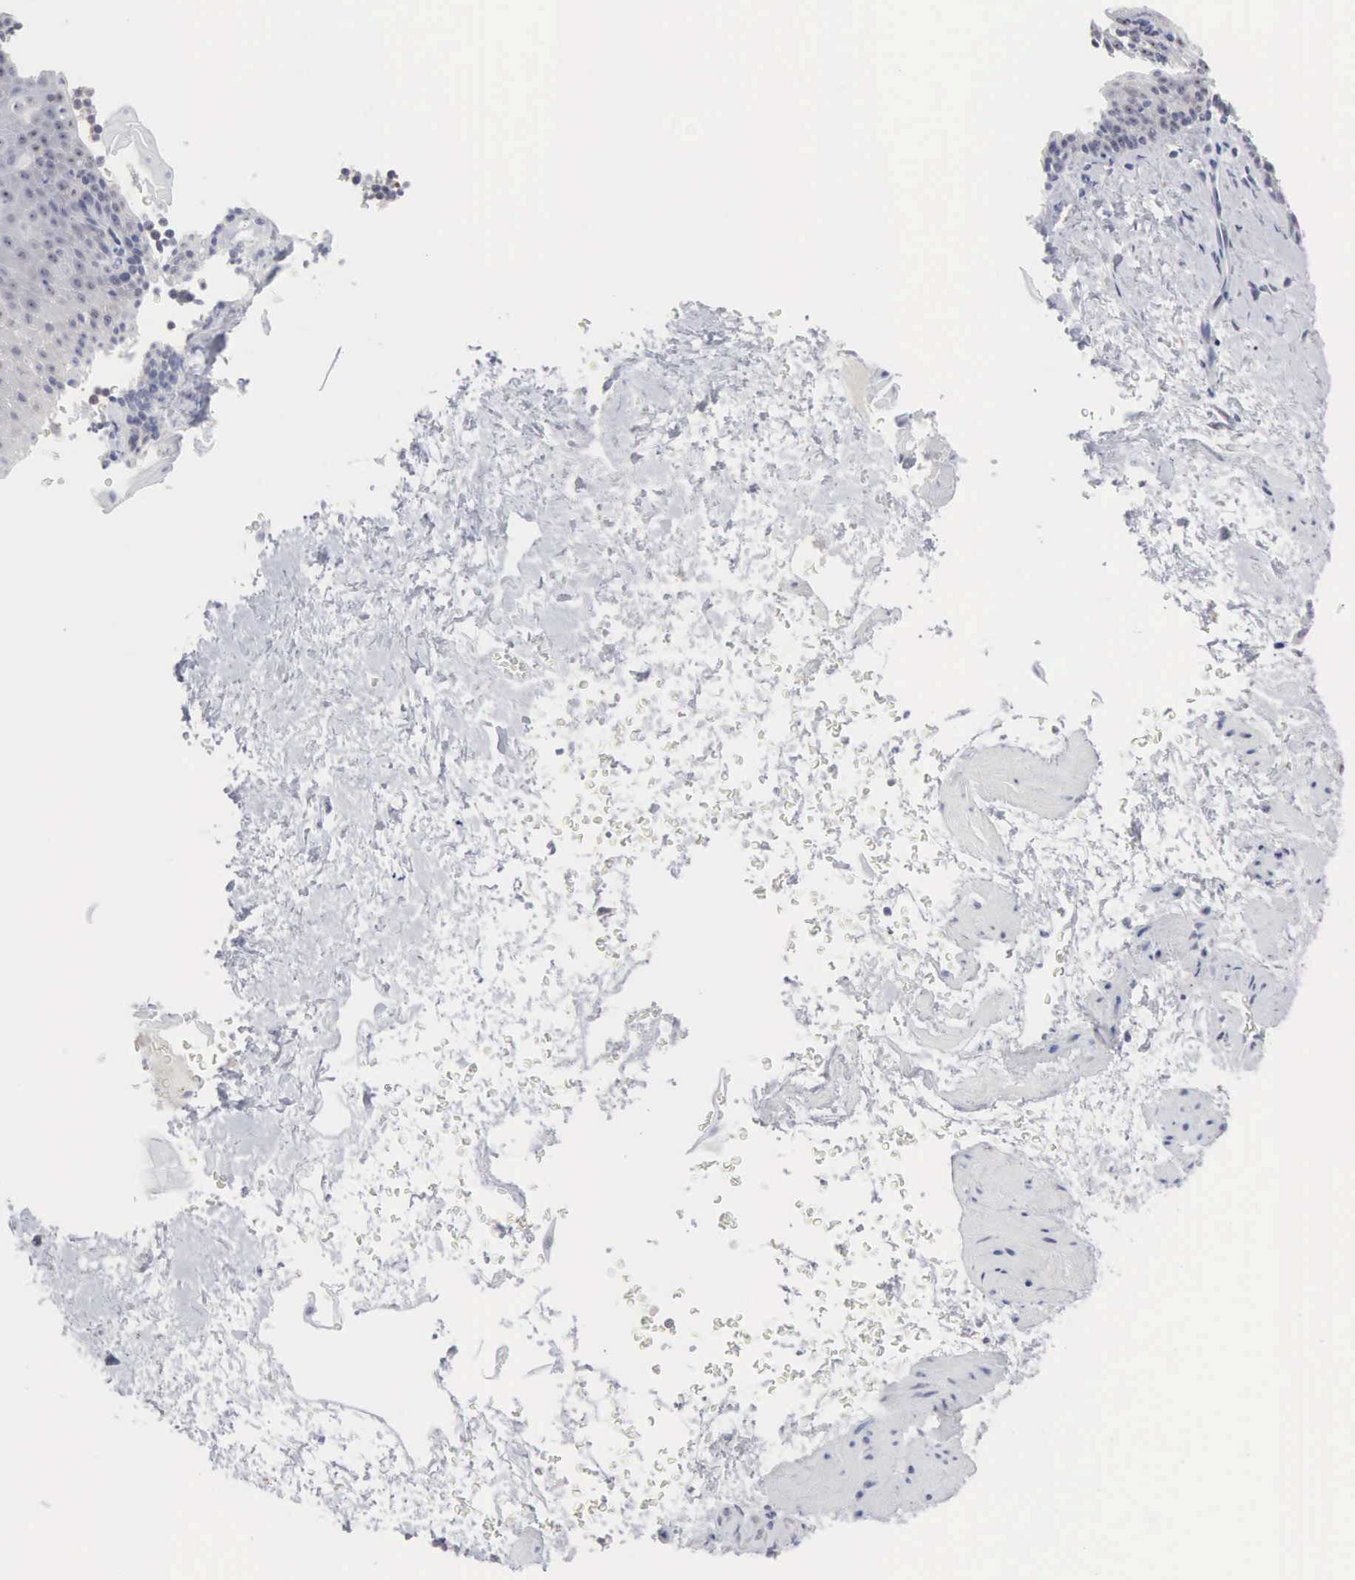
{"staining": {"intensity": "negative", "quantity": "none", "location": "none"}, "tissue": "esophagus", "cell_type": "Squamous epithelial cells", "image_type": "normal", "snomed": [{"axis": "morphology", "description": "Normal tissue, NOS"}, {"axis": "topography", "description": "Esophagus"}], "caption": "Esophagus was stained to show a protein in brown. There is no significant positivity in squamous epithelial cells.", "gene": "ACOT4", "patient": {"sex": "female", "age": 61}}